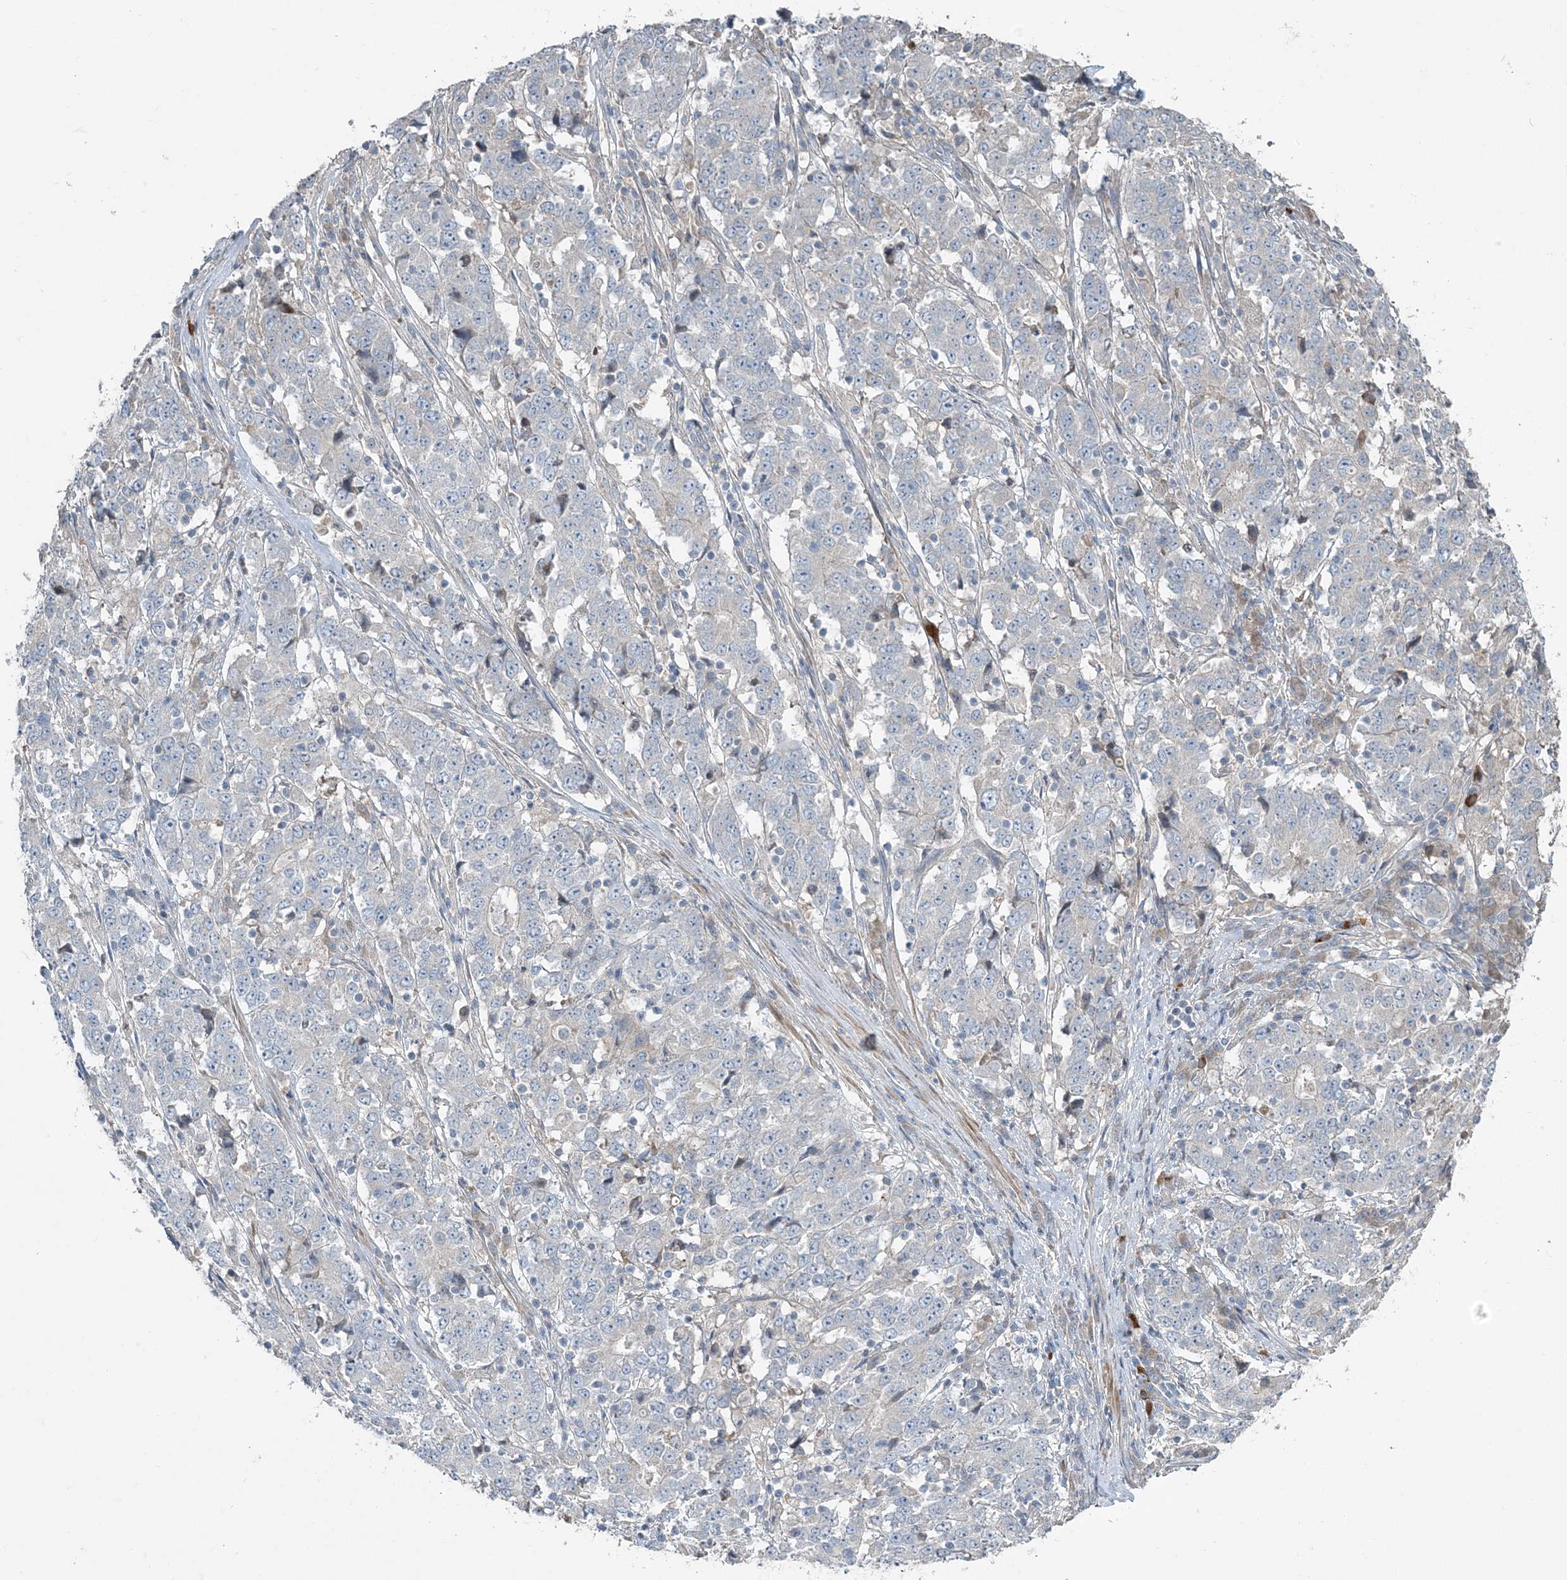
{"staining": {"intensity": "negative", "quantity": "none", "location": "none"}, "tissue": "stomach cancer", "cell_type": "Tumor cells", "image_type": "cancer", "snomed": [{"axis": "morphology", "description": "Adenocarcinoma, NOS"}, {"axis": "topography", "description": "Stomach"}], "caption": "Adenocarcinoma (stomach) stained for a protein using IHC demonstrates no positivity tumor cells.", "gene": "SLC4A10", "patient": {"sex": "male", "age": 59}}